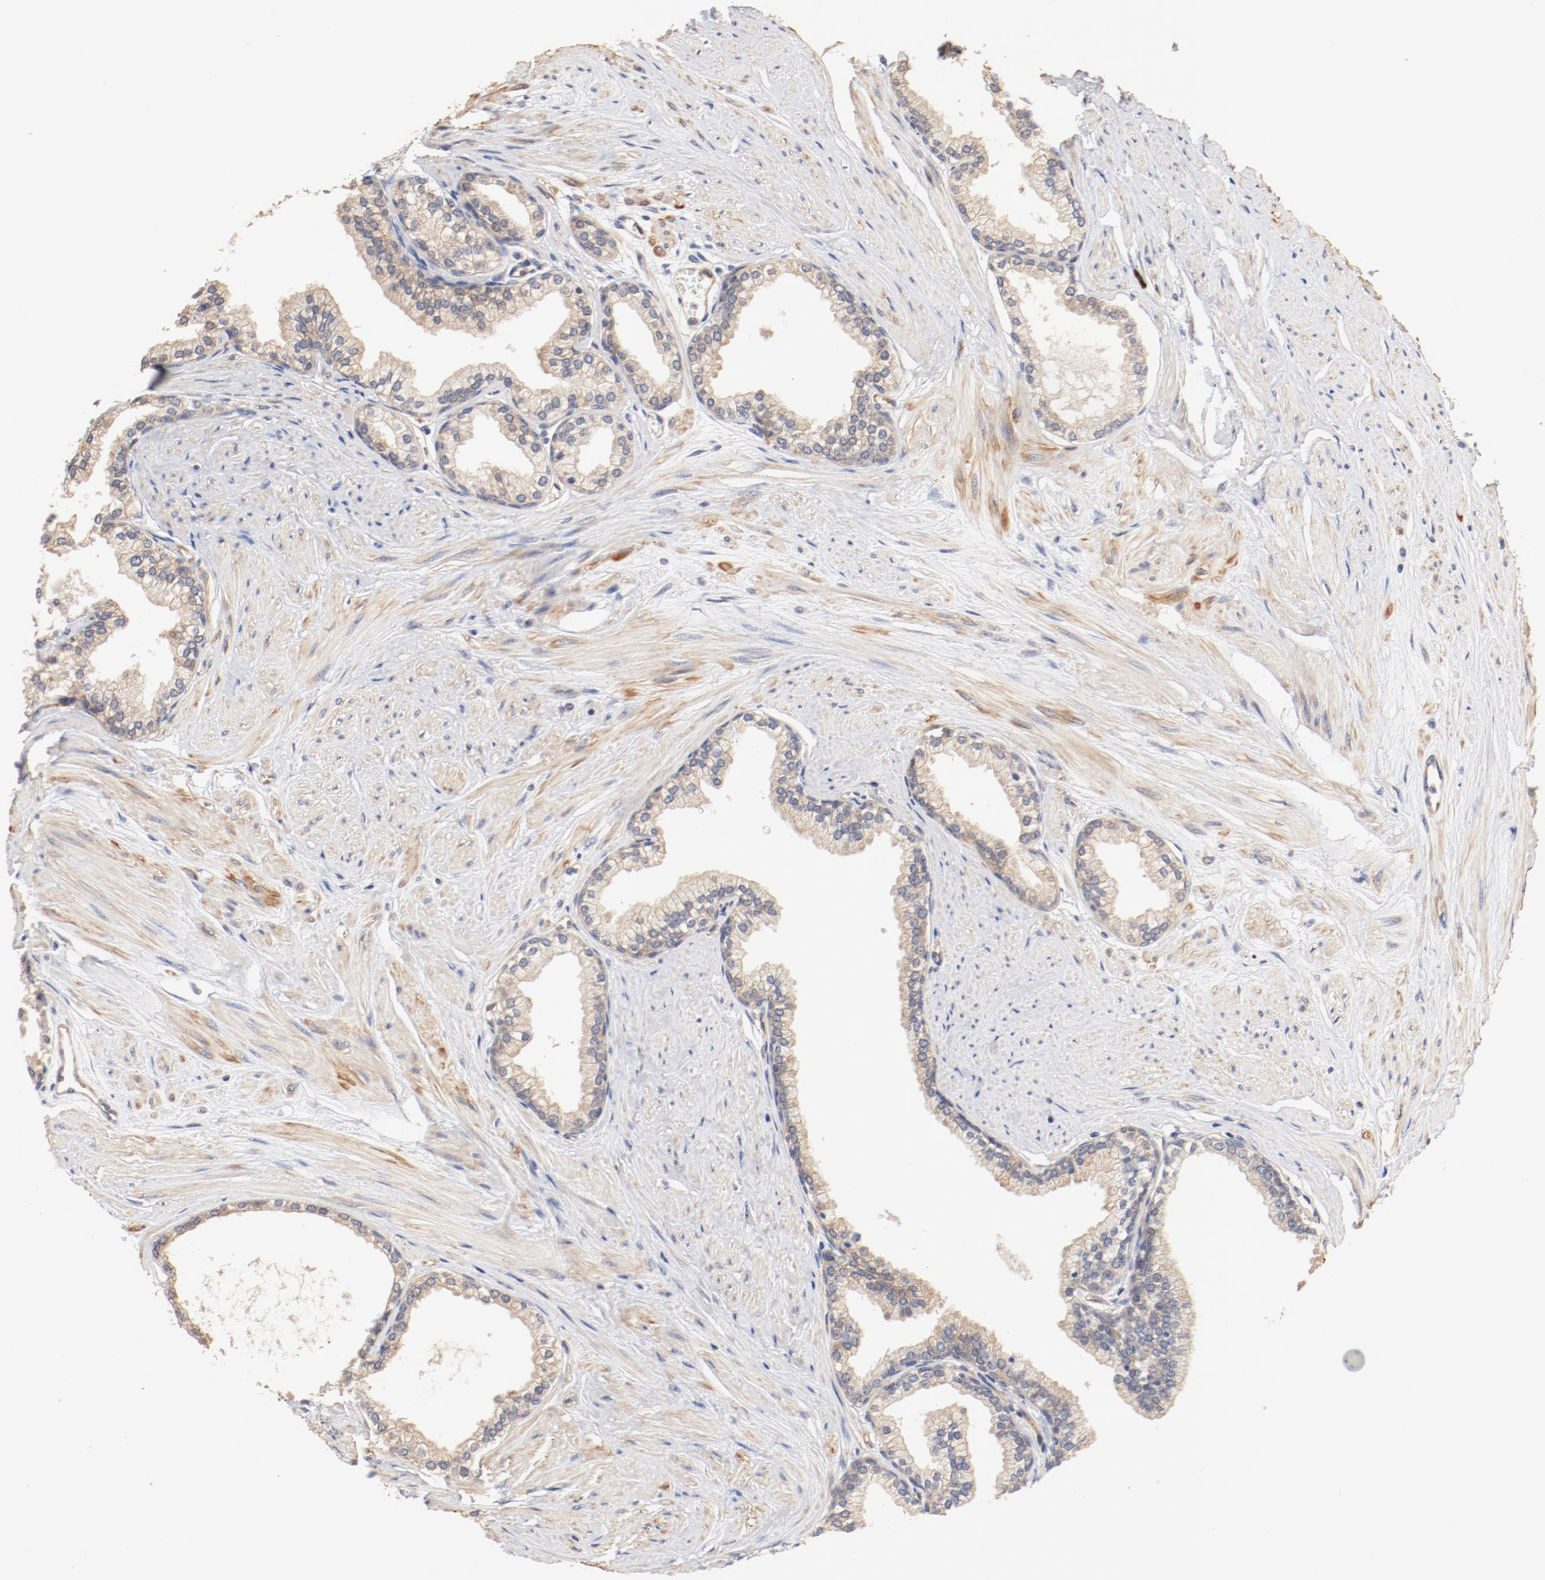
{"staining": {"intensity": "weak", "quantity": ">75%", "location": "cytoplasmic/membranous"}, "tissue": "prostate", "cell_type": "Glandular cells", "image_type": "normal", "snomed": [{"axis": "morphology", "description": "Normal tissue, NOS"}, {"axis": "topography", "description": "Prostate"}], "caption": "This is a histology image of immunohistochemistry staining of normal prostate, which shows weak expression in the cytoplasmic/membranous of glandular cells.", "gene": "UBE2J1", "patient": {"sex": "male", "age": 64}}